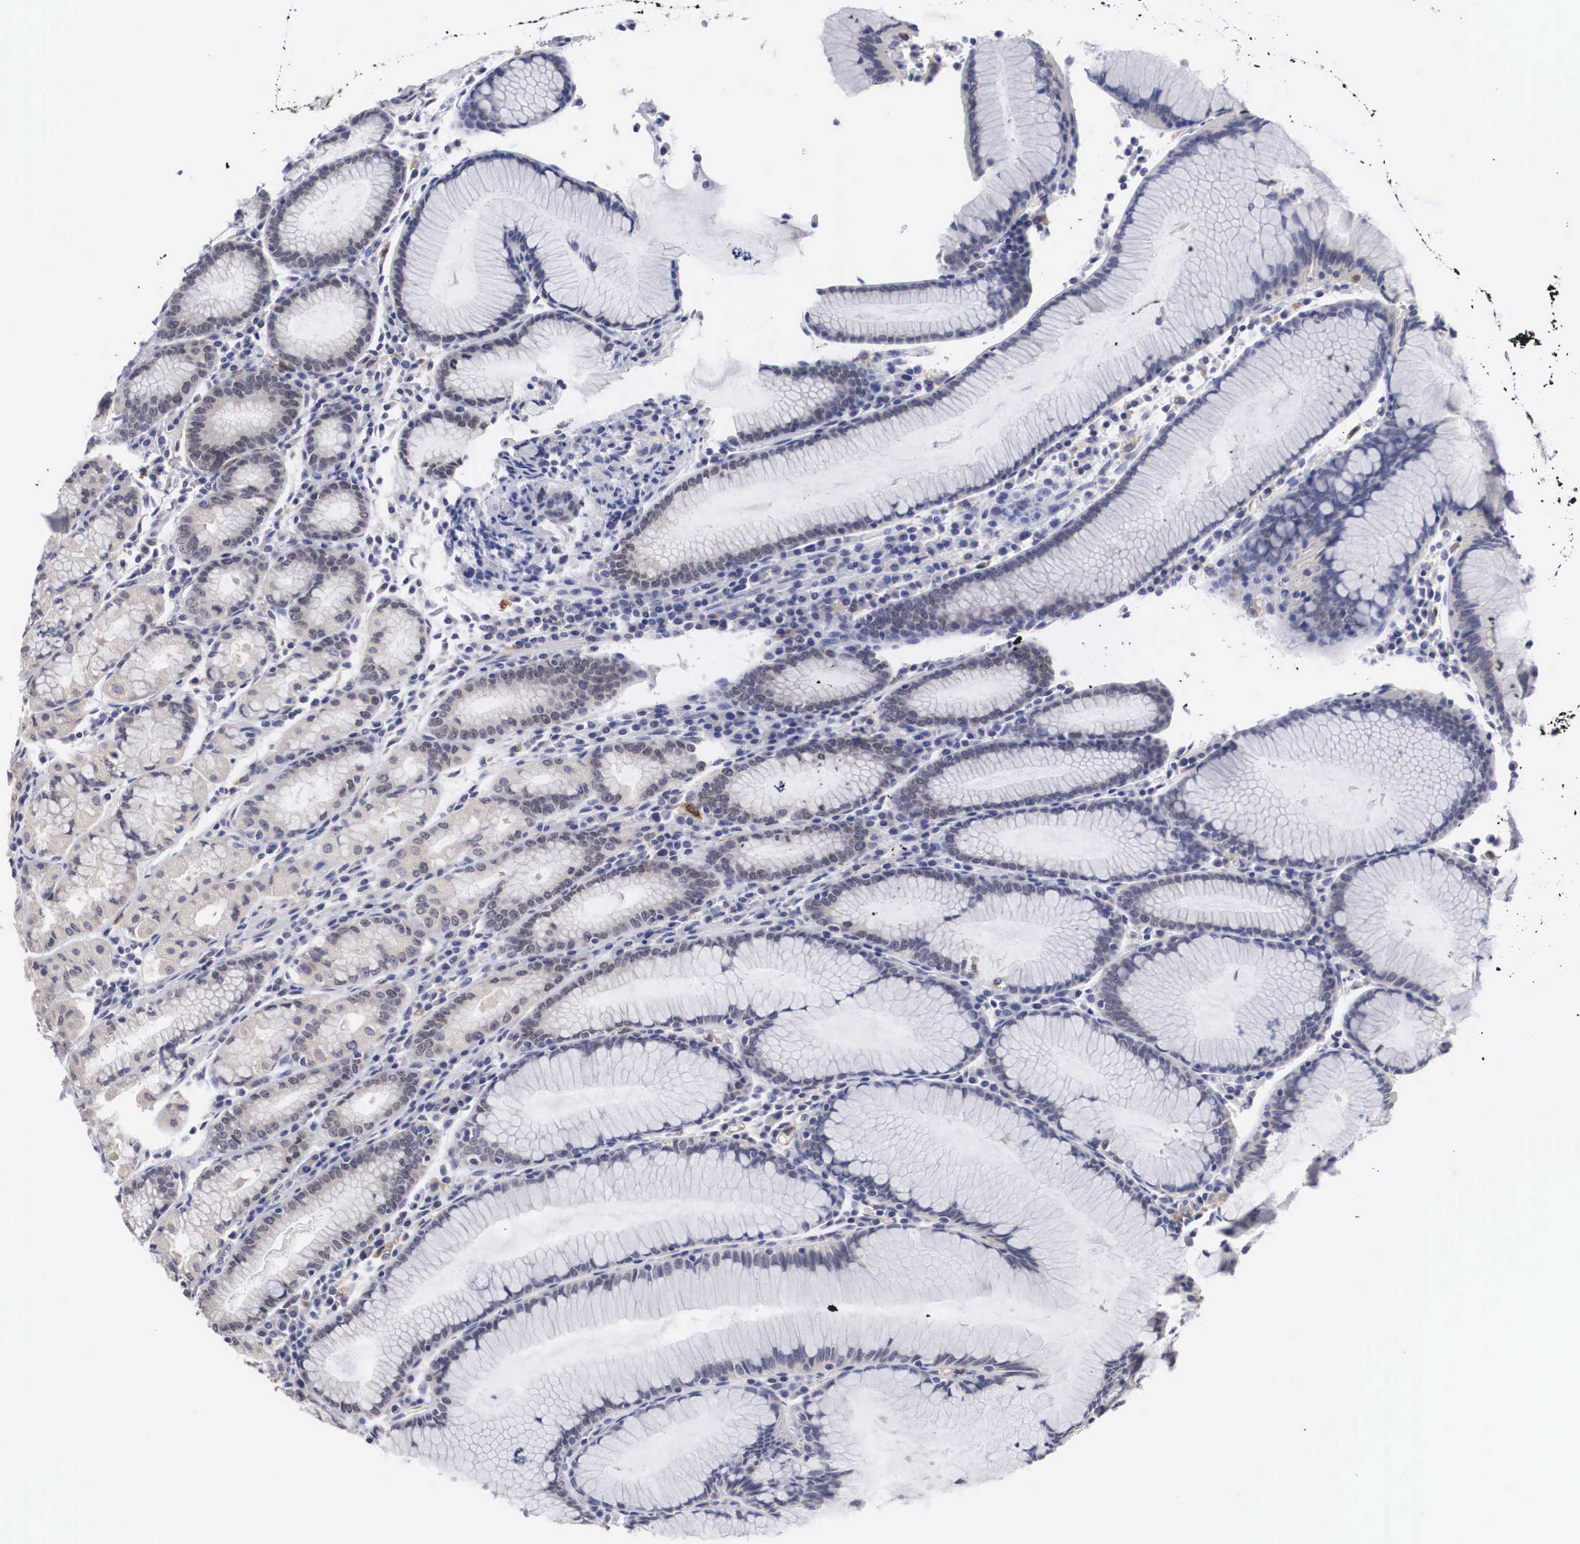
{"staining": {"intensity": "weak", "quantity": "<25%", "location": "cytoplasmic/membranous"}, "tissue": "stomach", "cell_type": "Glandular cells", "image_type": "normal", "snomed": [{"axis": "morphology", "description": "Normal tissue, NOS"}, {"axis": "topography", "description": "Stomach, lower"}], "caption": "IHC photomicrograph of benign stomach: human stomach stained with DAB (3,3'-diaminobenzidine) shows no significant protein staining in glandular cells.", "gene": "HMOX1", "patient": {"sex": "female", "age": 43}}